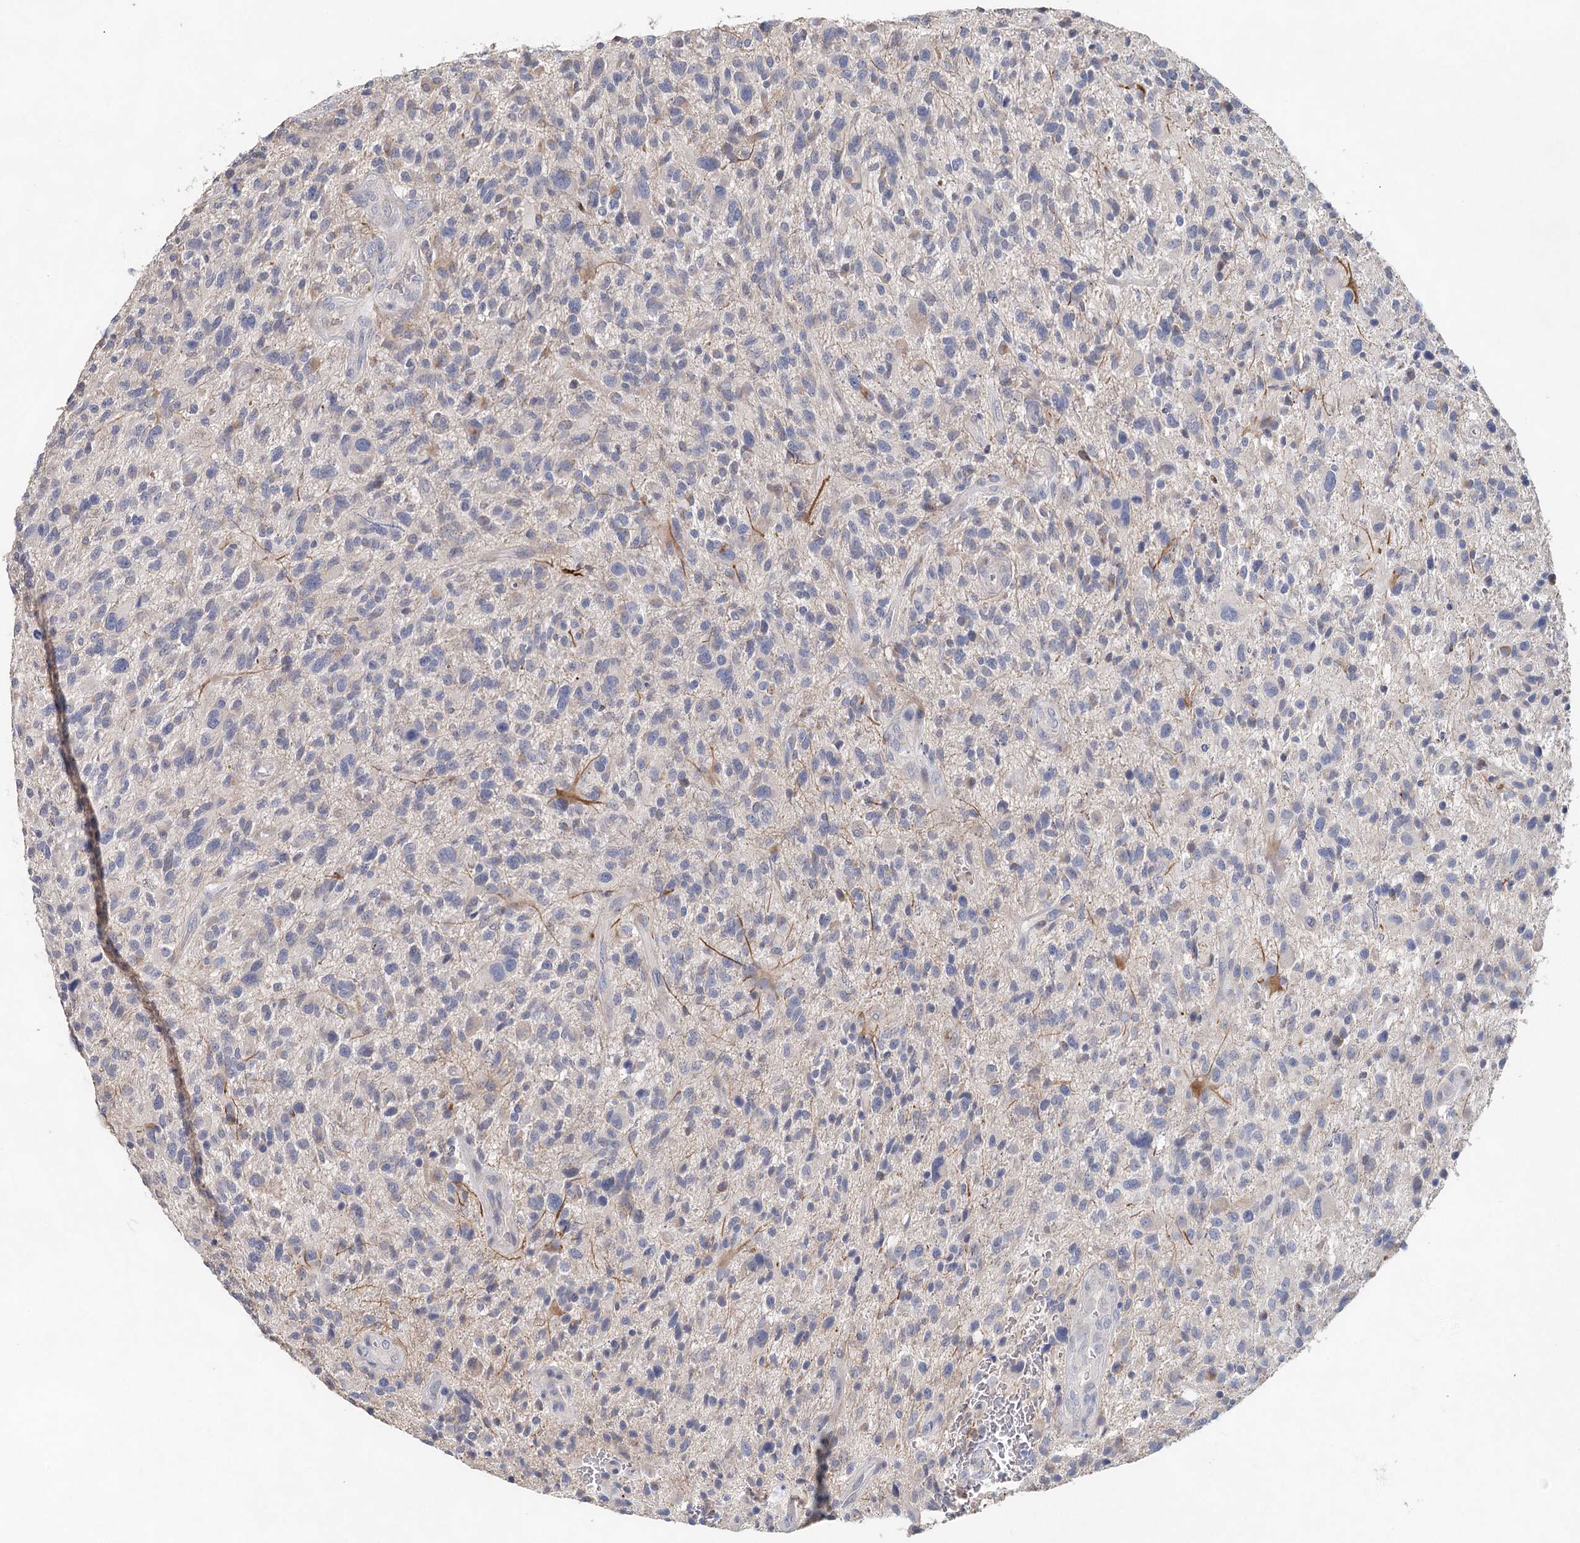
{"staining": {"intensity": "negative", "quantity": "none", "location": "none"}, "tissue": "glioma", "cell_type": "Tumor cells", "image_type": "cancer", "snomed": [{"axis": "morphology", "description": "Glioma, malignant, High grade"}, {"axis": "topography", "description": "Brain"}], "caption": "DAB immunohistochemical staining of human malignant glioma (high-grade) displays no significant positivity in tumor cells.", "gene": "MYL6B", "patient": {"sex": "male", "age": 47}}